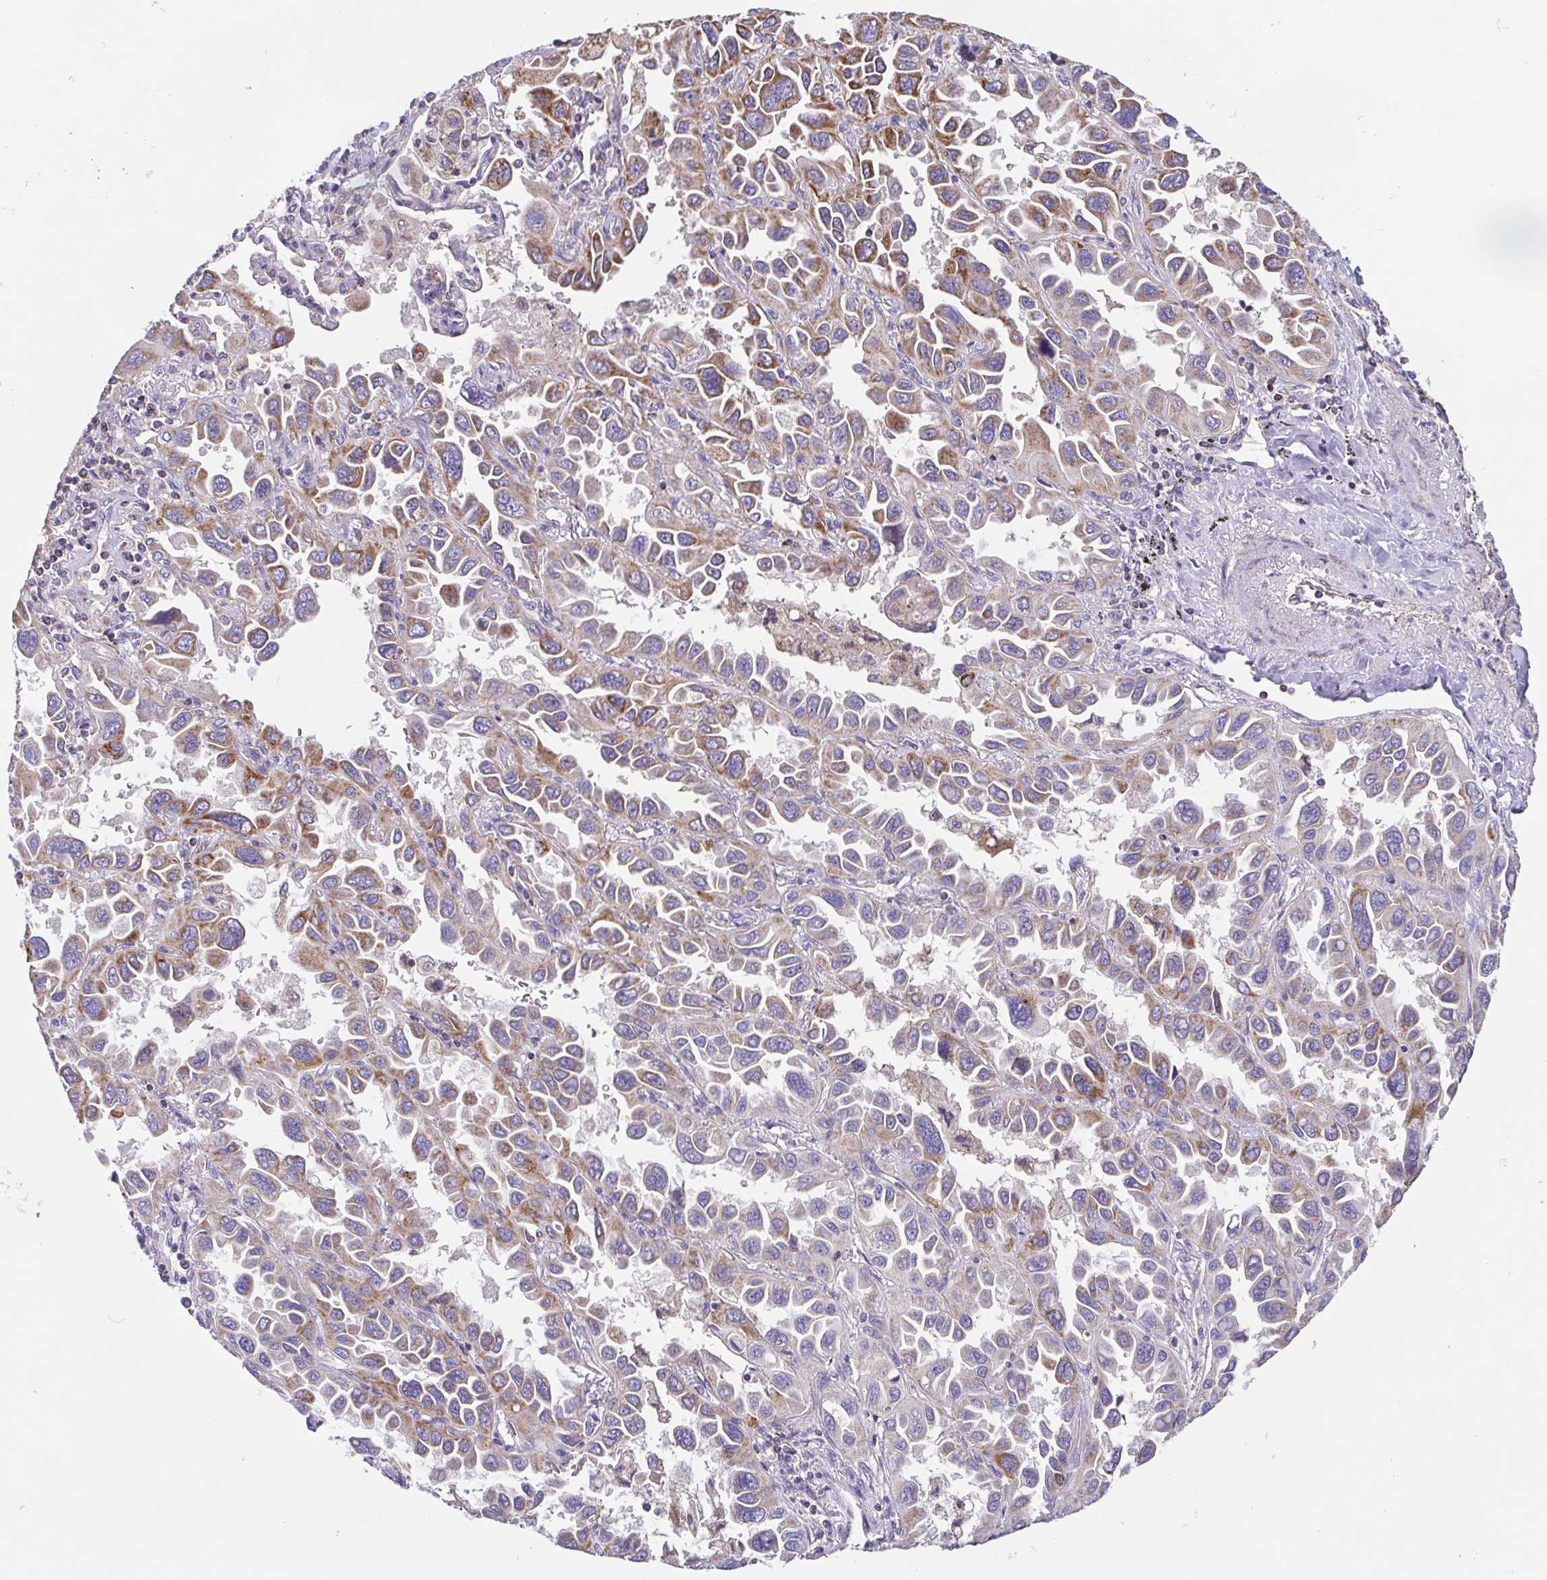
{"staining": {"intensity": "moderate", "quantity": "25%-75%", "location": "cytoplasmic/membranous"}, "tissue": "lung cancer", "cell_type": "Tumor cells", "image_type": "cancer", "snomed": [{"axis": "morphology", "description": "Adenocarcinoma, NOS"}, {"axis": "topography", "description": "Lung"}], "caption": "Protein staining by immunohistochemistry exhibits moderate cytoplasmic/membranous expression in approximately 25%-75% of tumor cells in lung adenocarcinoma. (DAB IHC with brightfield microscopy, high magnification).", "gene": "GINM1", "patient": {"sex": "male", "age": 64}}